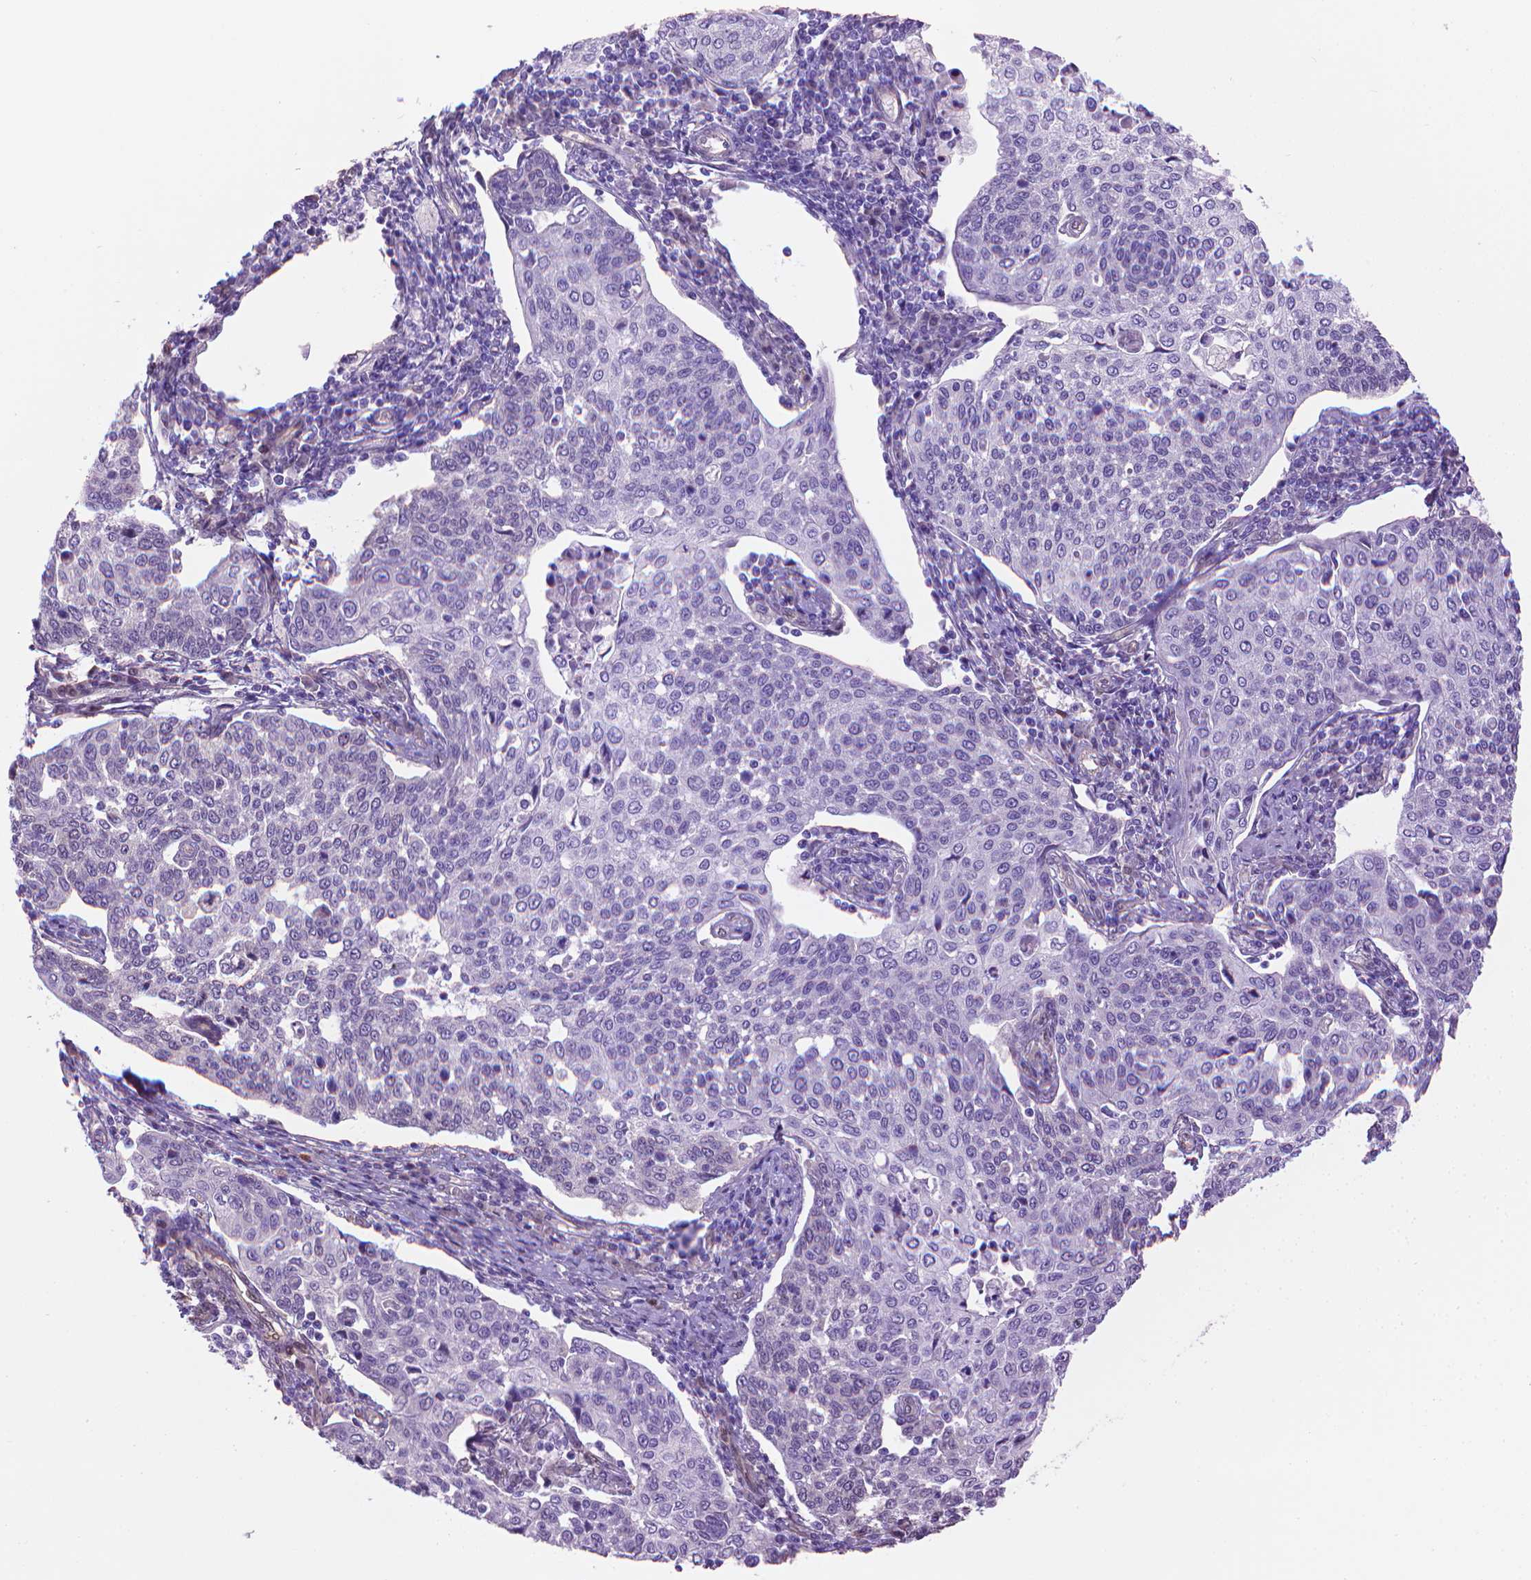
{"staining": {"intensity": "negative", "quantity": "none", "location": "none"}, "tissue": "cervical cancer", "cell_type": "Tumor cells", "image_type": "cancer", "snomed": [{"axis": "morphology", "description": "Squamous cell carcinoma, NOS"}, {"axis": "topography", "description": "Cervix"}], "caption": "This is an IHC photomicrograph of human squamous cell carcinoma (cervical). There is no positivity in tumor cells.", "gene": "CLIC4", "patient": {"sex": "female", "age": 34}}